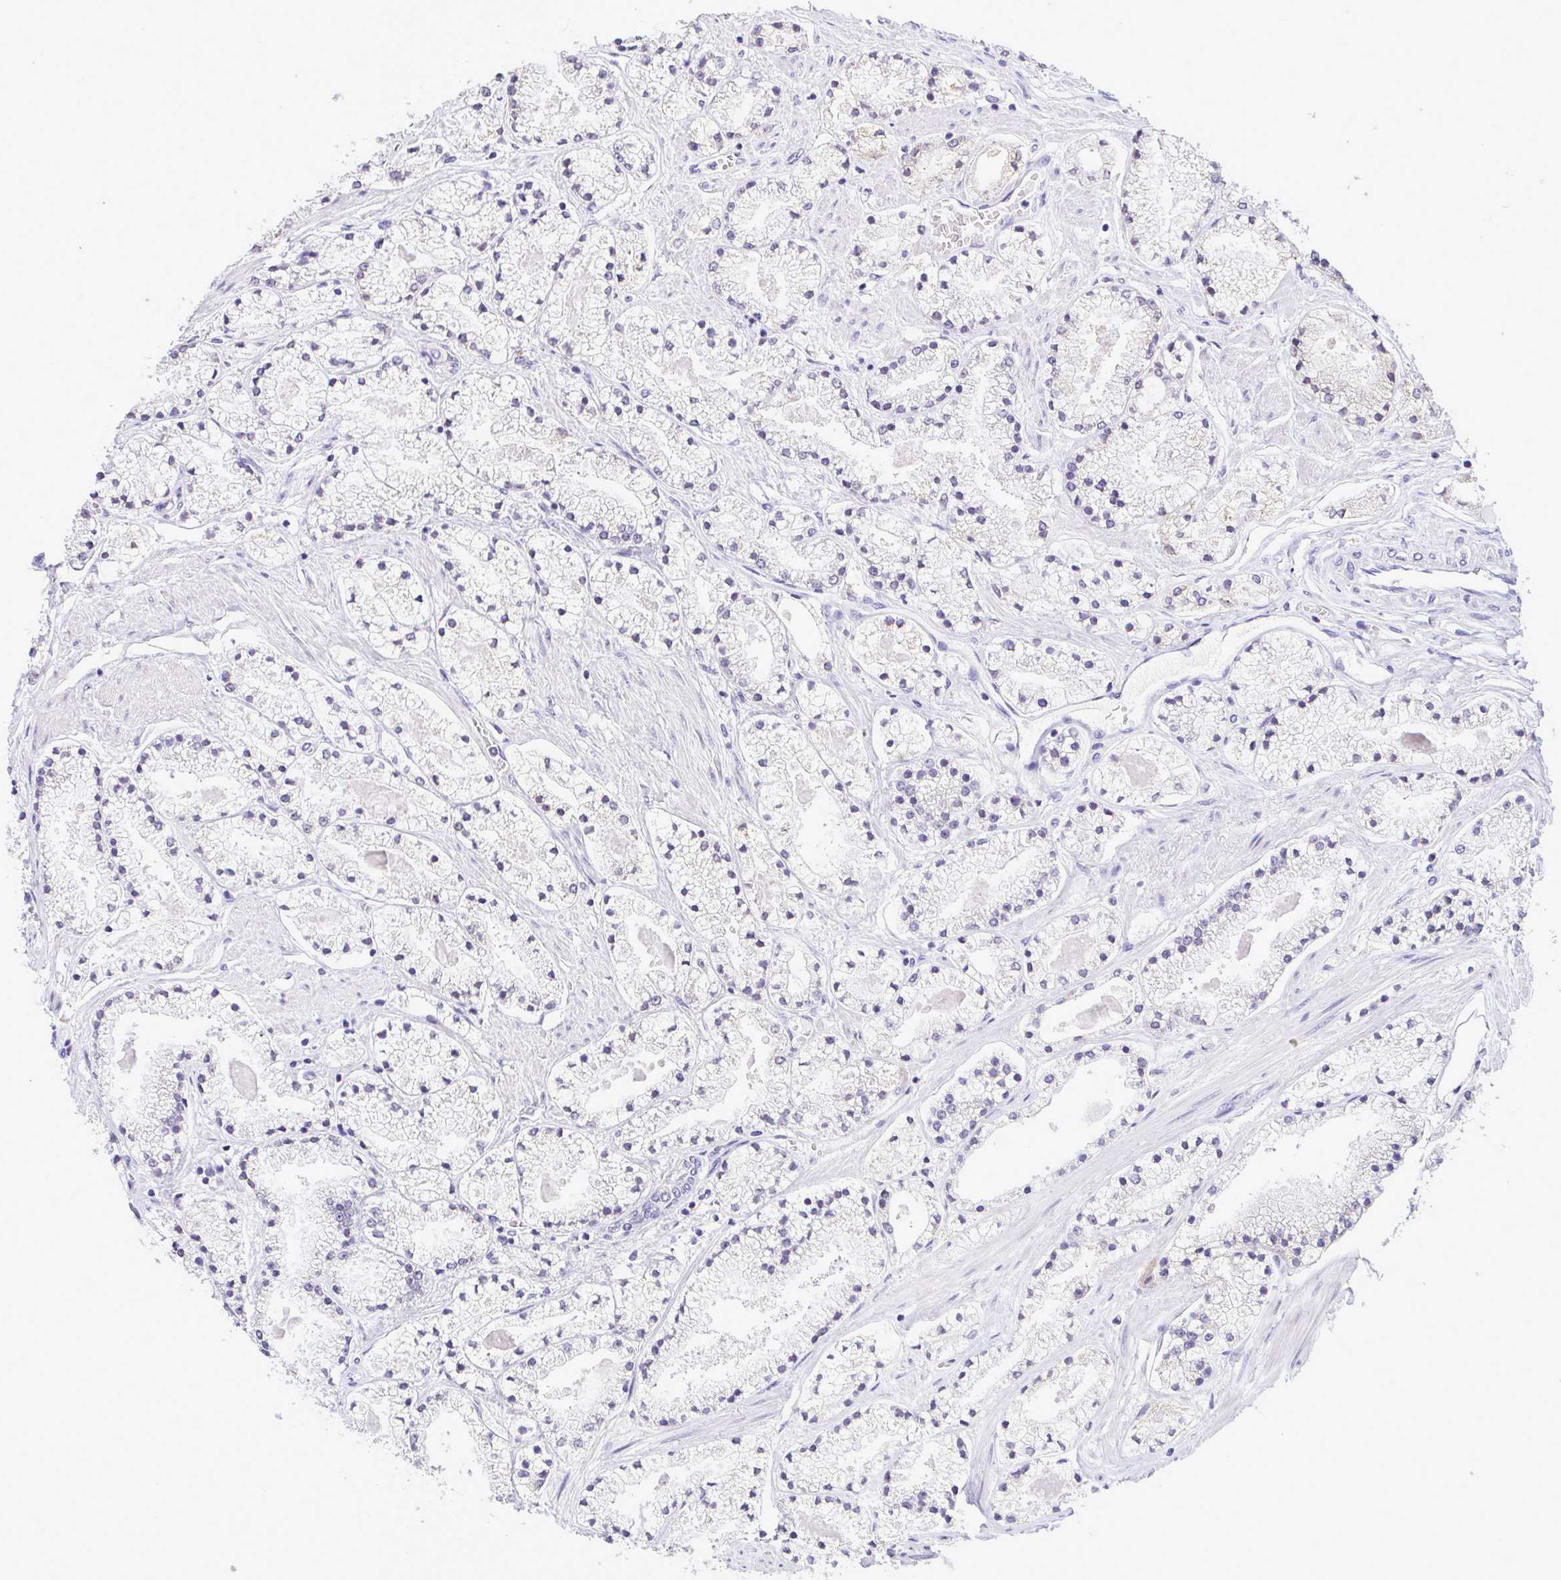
{"staining": {"intensity": "moderate", "quantity": "25%-75%", "location": "cytoplasmic/membranous"}, "tissue": "prostate cancer", "cell_type": "Tumor cells", "image_type": "cancer", "snomed": [{"axis": "morphology", "description": "Adenocarcinoma, High grade"}, {"axis": "topography", "description": "Prostate"}], "caption": "Prostate cancer (adenocarcinoma (high-grade)) stained for a protein (brown) demonstrates moderate cytoplasmic/membranous positive positivity in about 25%-75% of tumor cells.", "gene": "PIGK", "patient": {"sex": "male", "age": 63}}